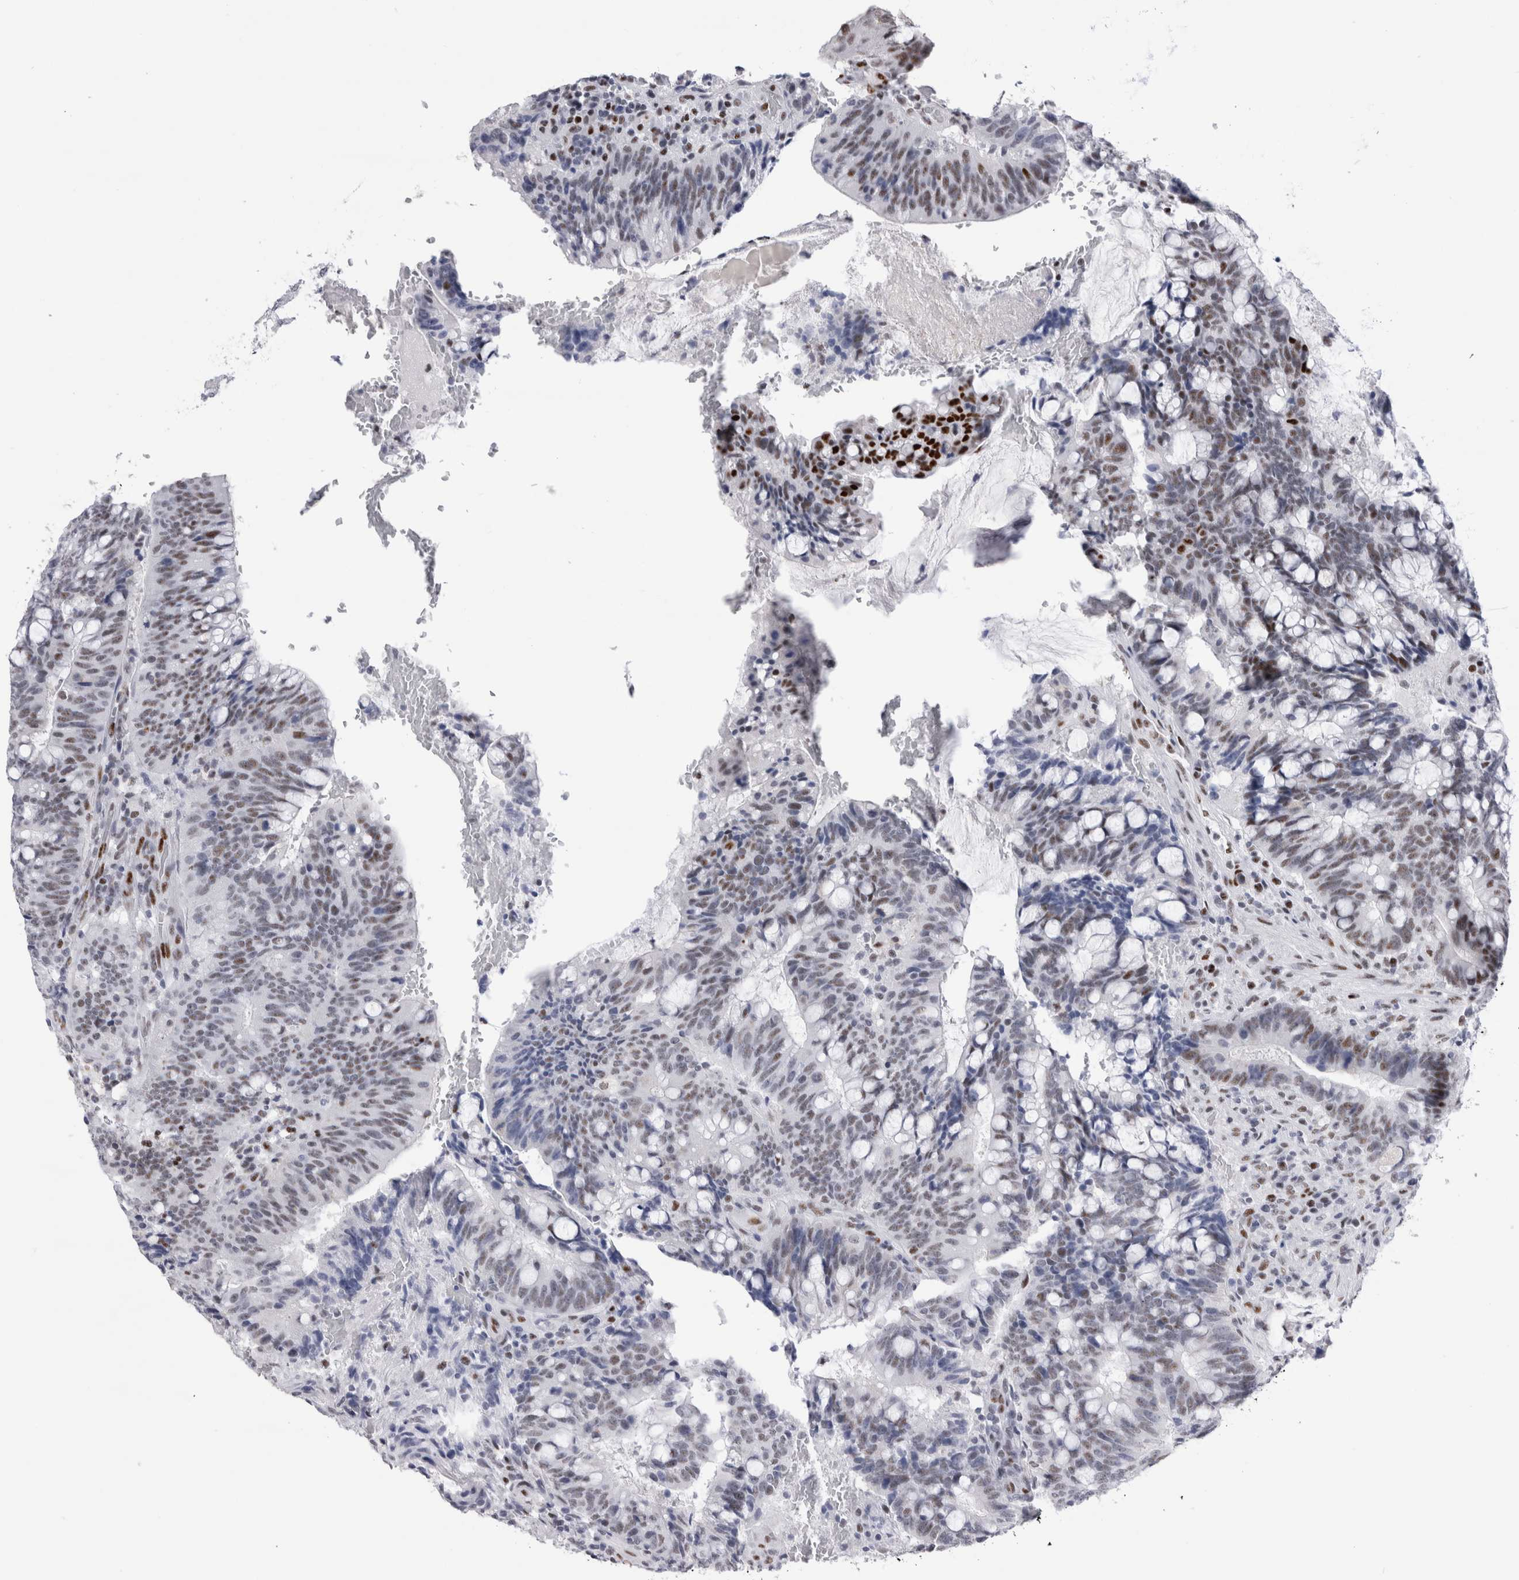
{"staining": {"intensity": "weak", "quantity": ">75%", "location": "nuclear"}, "tissue": "colorectal cancer", "cell_type": "Tumor cells", "image_type": "cancer", "snomed": [{"axis": "morphology", "description": "Adenocarcinoma, NOS"}, {"axis": "topography", "description": "Colon"}], "caption": "Immunohistochemical staining of adenocarcinoma (colorectal) demonstrates low levels of weak nuclear protein expression in about >75% of tumor cells.", "gene": "RBM6", "patient": {"sex": "female", "age": 66}}